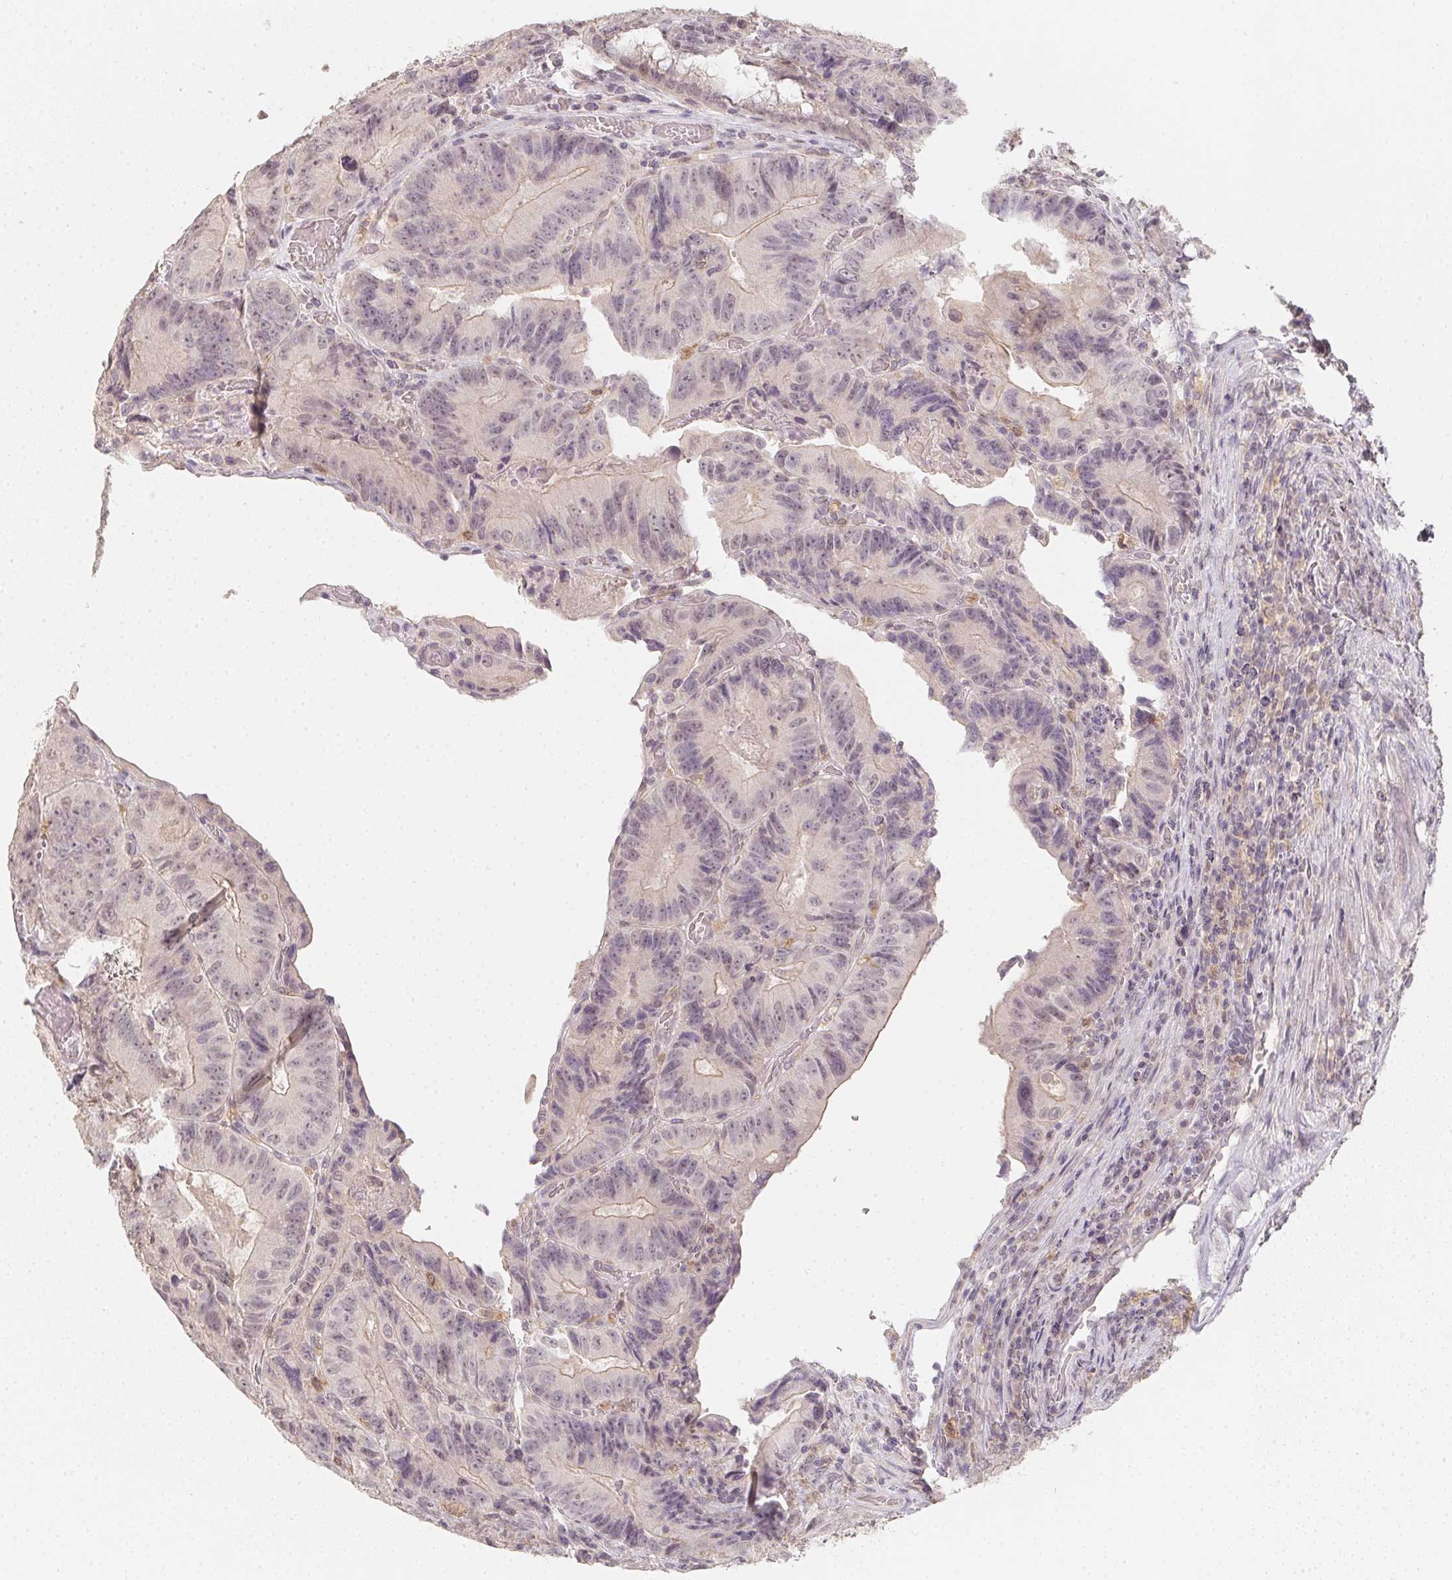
{"staining": {"intensity": "weak", "quantity": "25%-75%", "location": "cytoplasmic/membranous"}, "tissue": "colorectal cancer", "cell_type": "Tumor cells", "image_type": "cancer", "snomed": [{"axis": "morphology", "description": "Adenocarcinoma, NOS"}, {"axis": "topography", "description": "Colon"}], "caption": "The micrograph demonstrates a brown stain indicating the presence of a protein in the cytoplasmic/membranous of tumor cells in colorectal cancer.", "gene": "SOAT1", "patient": {"sex": "female", "age": 86}}